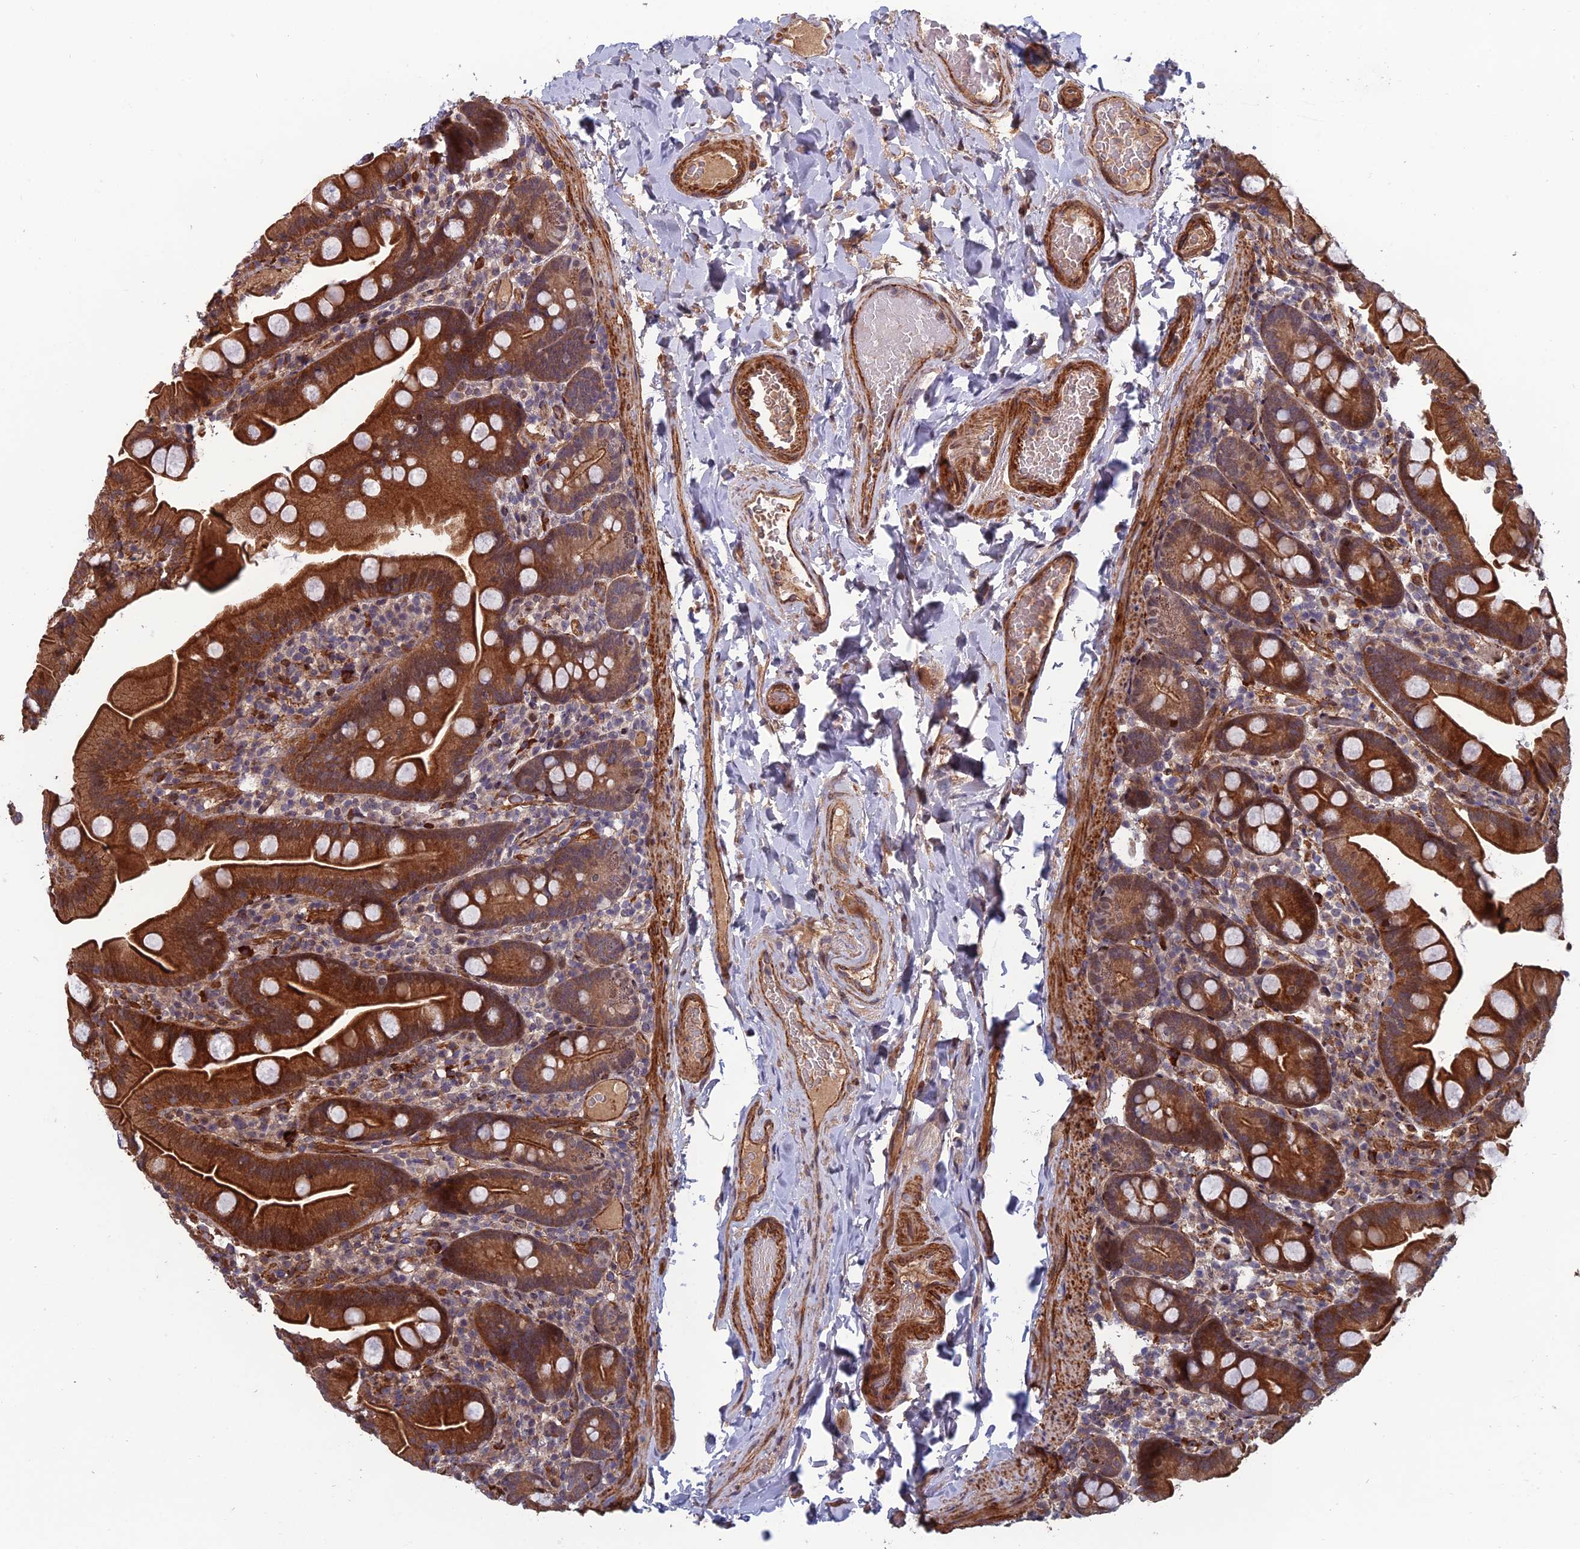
{"staining": {"intensity": "strong", "quantity": "25%-75%", "location": "cytoplasmic/membranous,nuclear"}, "tissue": "small intestine", "cell_type": "Glandular cells", "image_type": "normal", "snomed": [{"axis": "morphology", "description": "Normal tissue, NOS"}, {"axis": "topography", "description": "Small intestine"}], "caption": "Immunohistochemical staining of normal human small intestine displays strong cytoplasmic/membranous,nuclear protein staining in about 25%-75% of glandular cells. The staining was performed using DAB (3,3'-diaminobenzidine) to visualize the protein expression in brown, while the nuclei were stained in blue with hematoxylin (Magnification: 20x).", "gene": "CCDC183", "patient": {"sex": "female", "age": 68}}